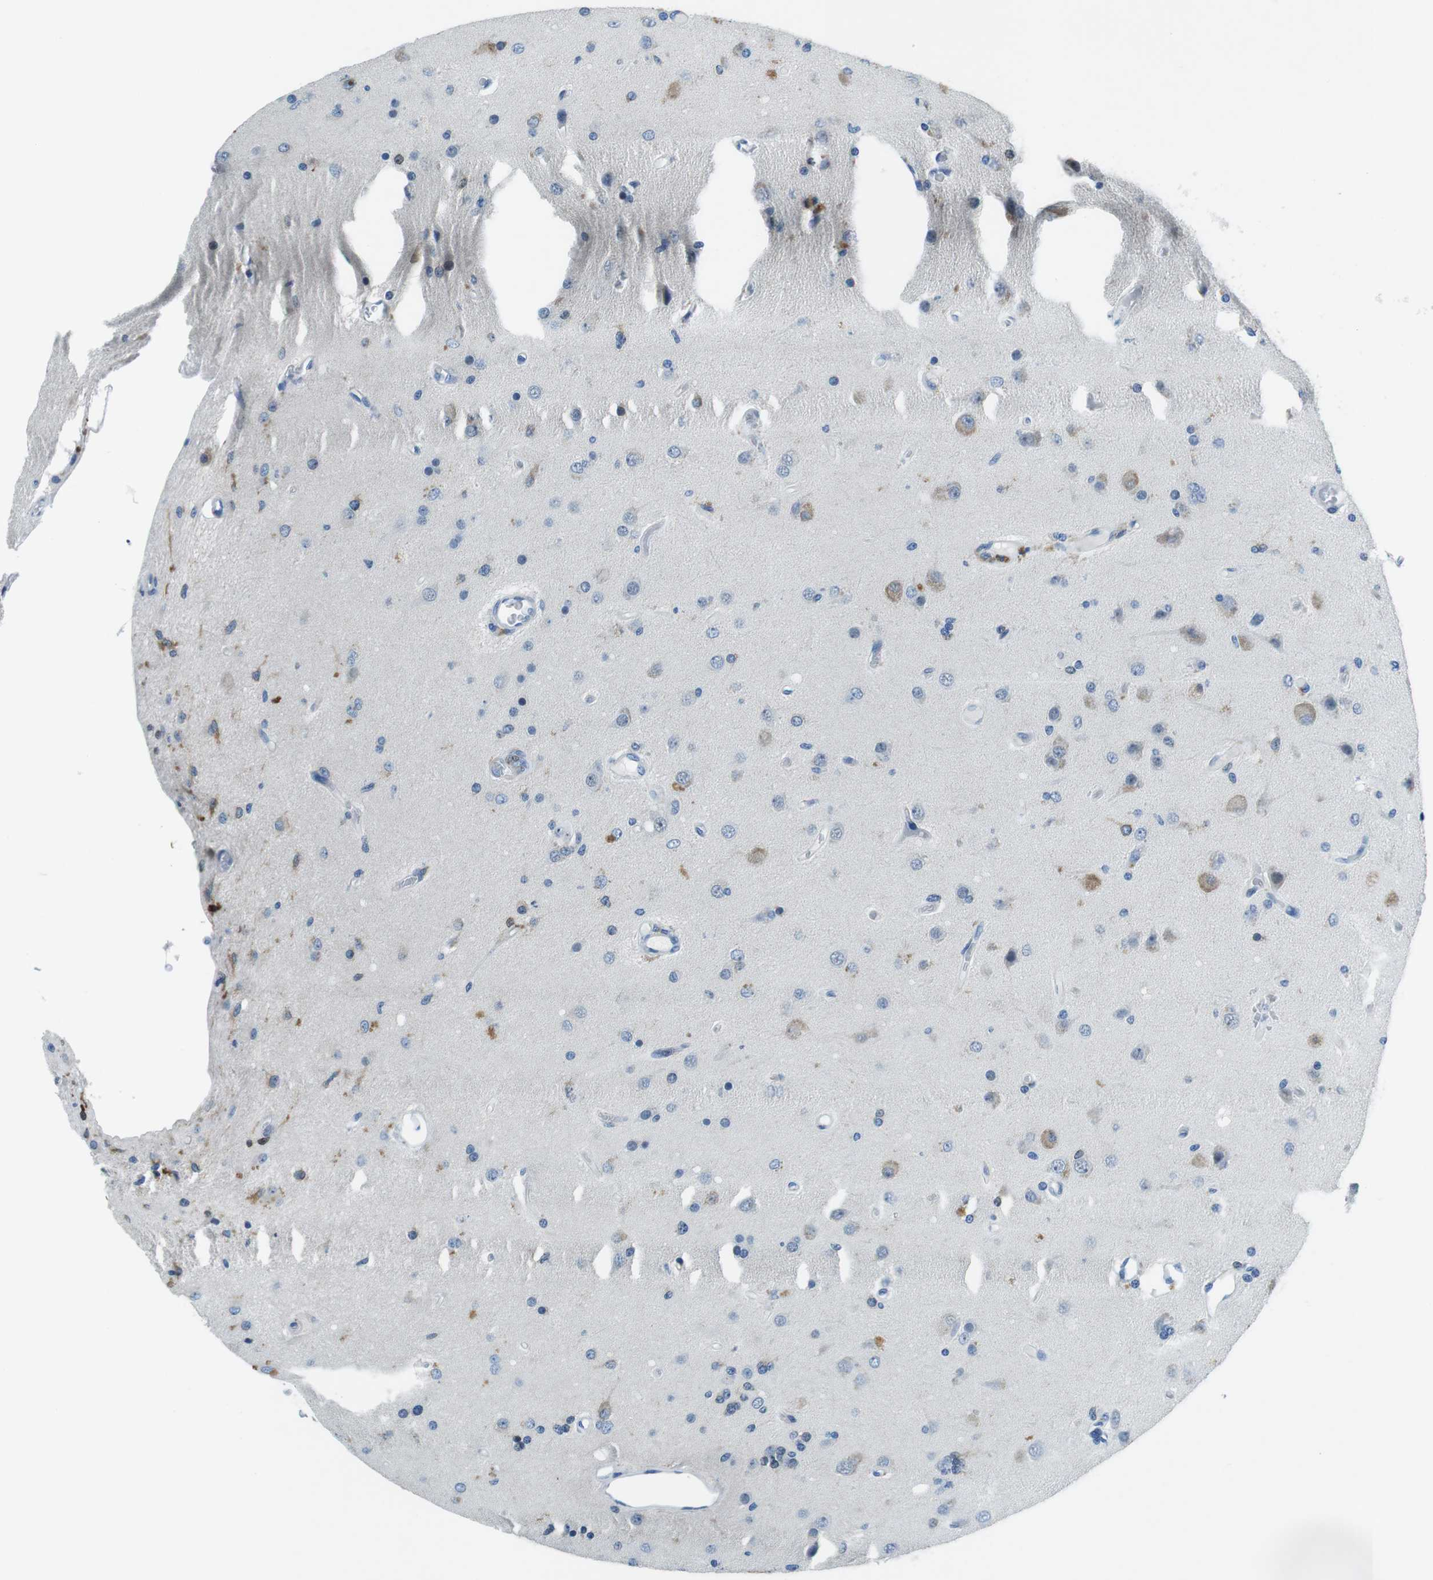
{"staining": {"intensity": "negative", "quantity": "none", "location": "none"}, "tissue": "glioma", "cell_type": "Tumor cells", "image_type": "cancer", "snomed": [{"axis": "morphology", "description": "Normal tissue, NOS"}, {"axis": "morphology", "description": "Glioma, malignant, High grade"}, {"axis": "topography", "description": "Cerebral cortex"}], "caption": "Glioma was stained to show a protein in brown. There is no significant staining in tumor cells.", "gene": "PHLDA1", "patient": {"sex": "male", "age": 77}}